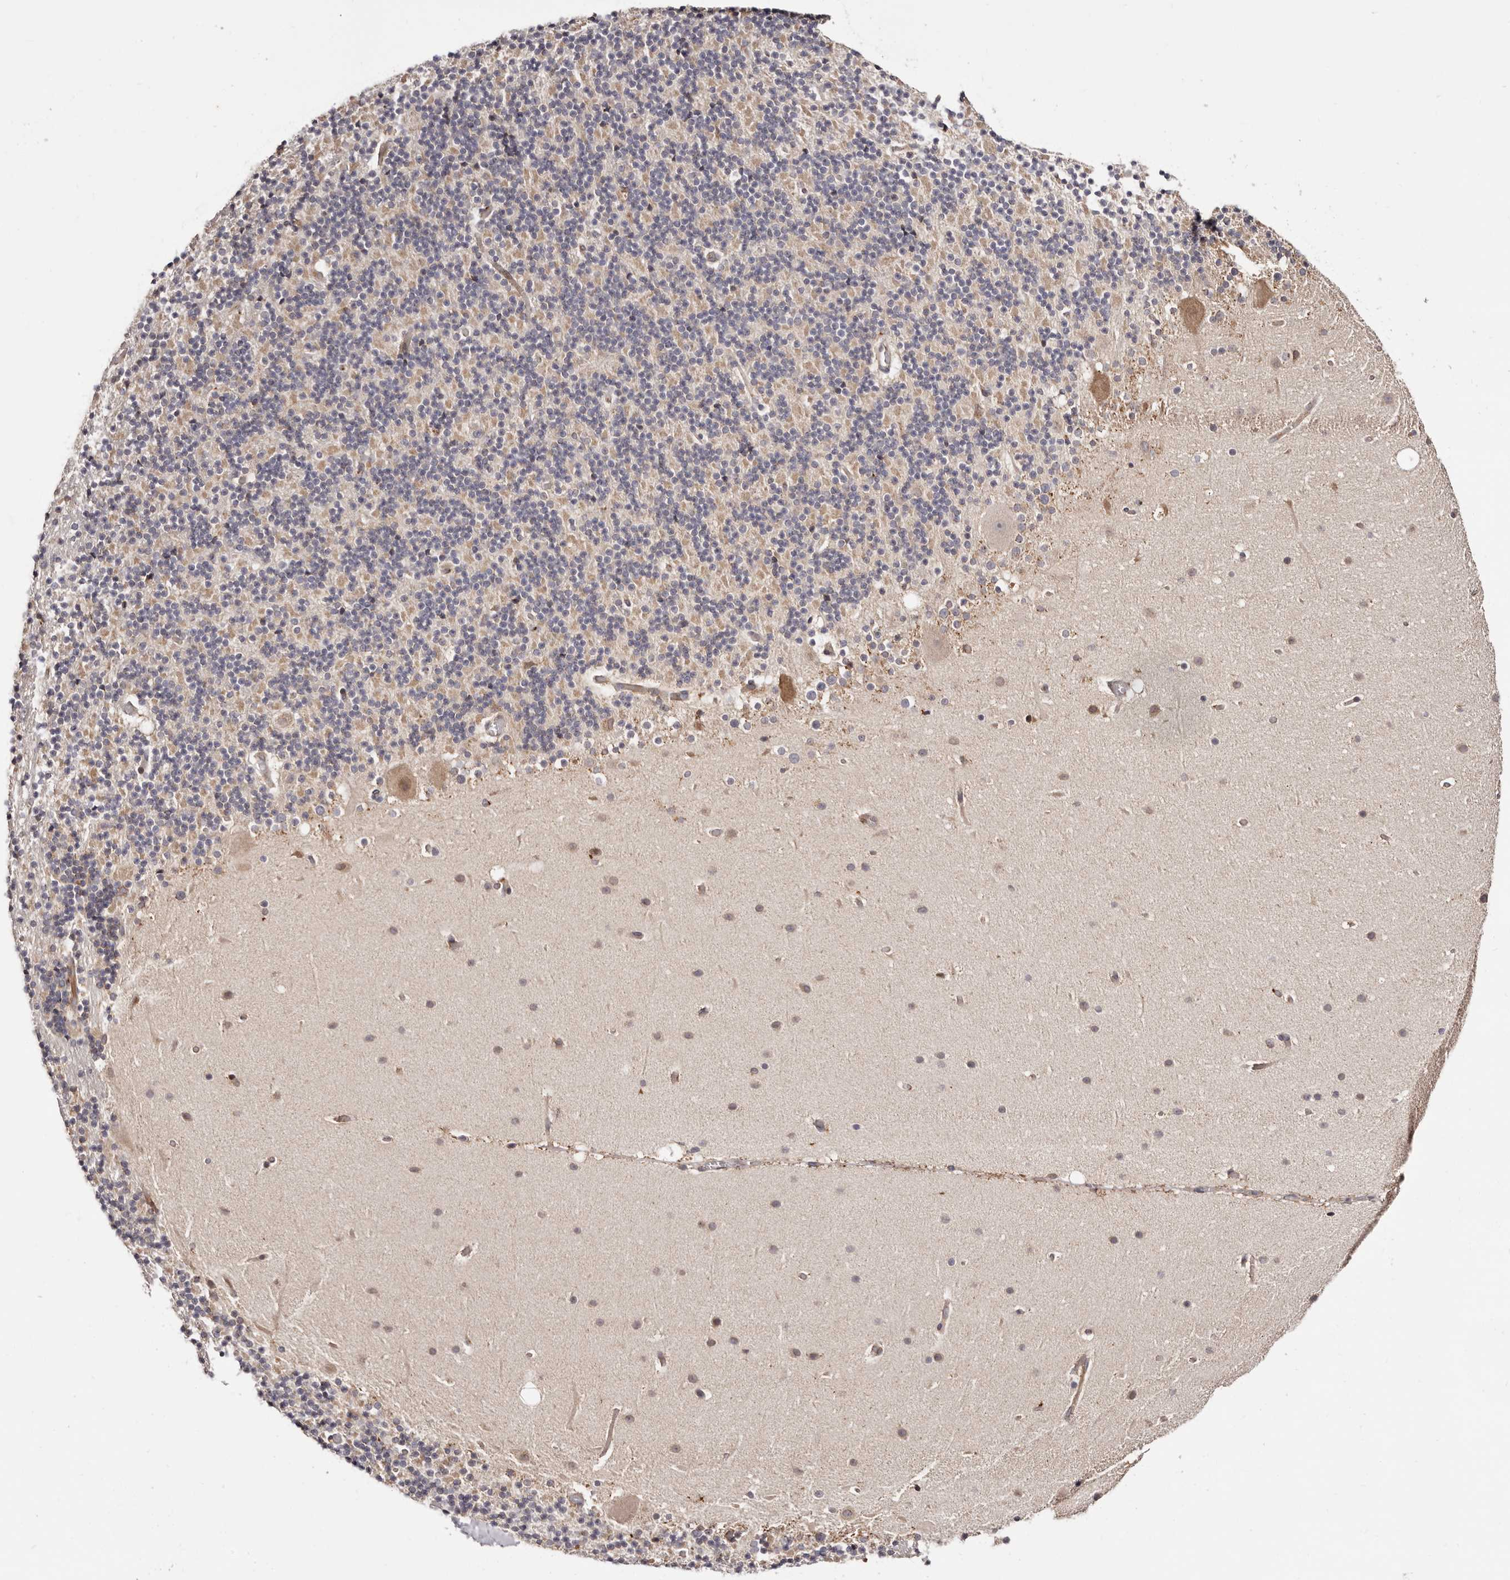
{"staining": {"intensity": "weak", "quantity": "<25%", "location": "cytoplasmic/membranous"}, "tissue": "cerebellum", "cell_type": "Cells in granular layer", "image_type": "normal", "snomed": [{"axis": "morphology", "description": "Normal tissue, NOS"}, {"axis": "topography", "description": "Cerebellum"}], "caption": "This is an IHC histopathology image of unremarkable human cerebellum. There is no expression in cells in granular layer.", "gene": "DACT2", "patient": {"sex": "male", "age": 57}}